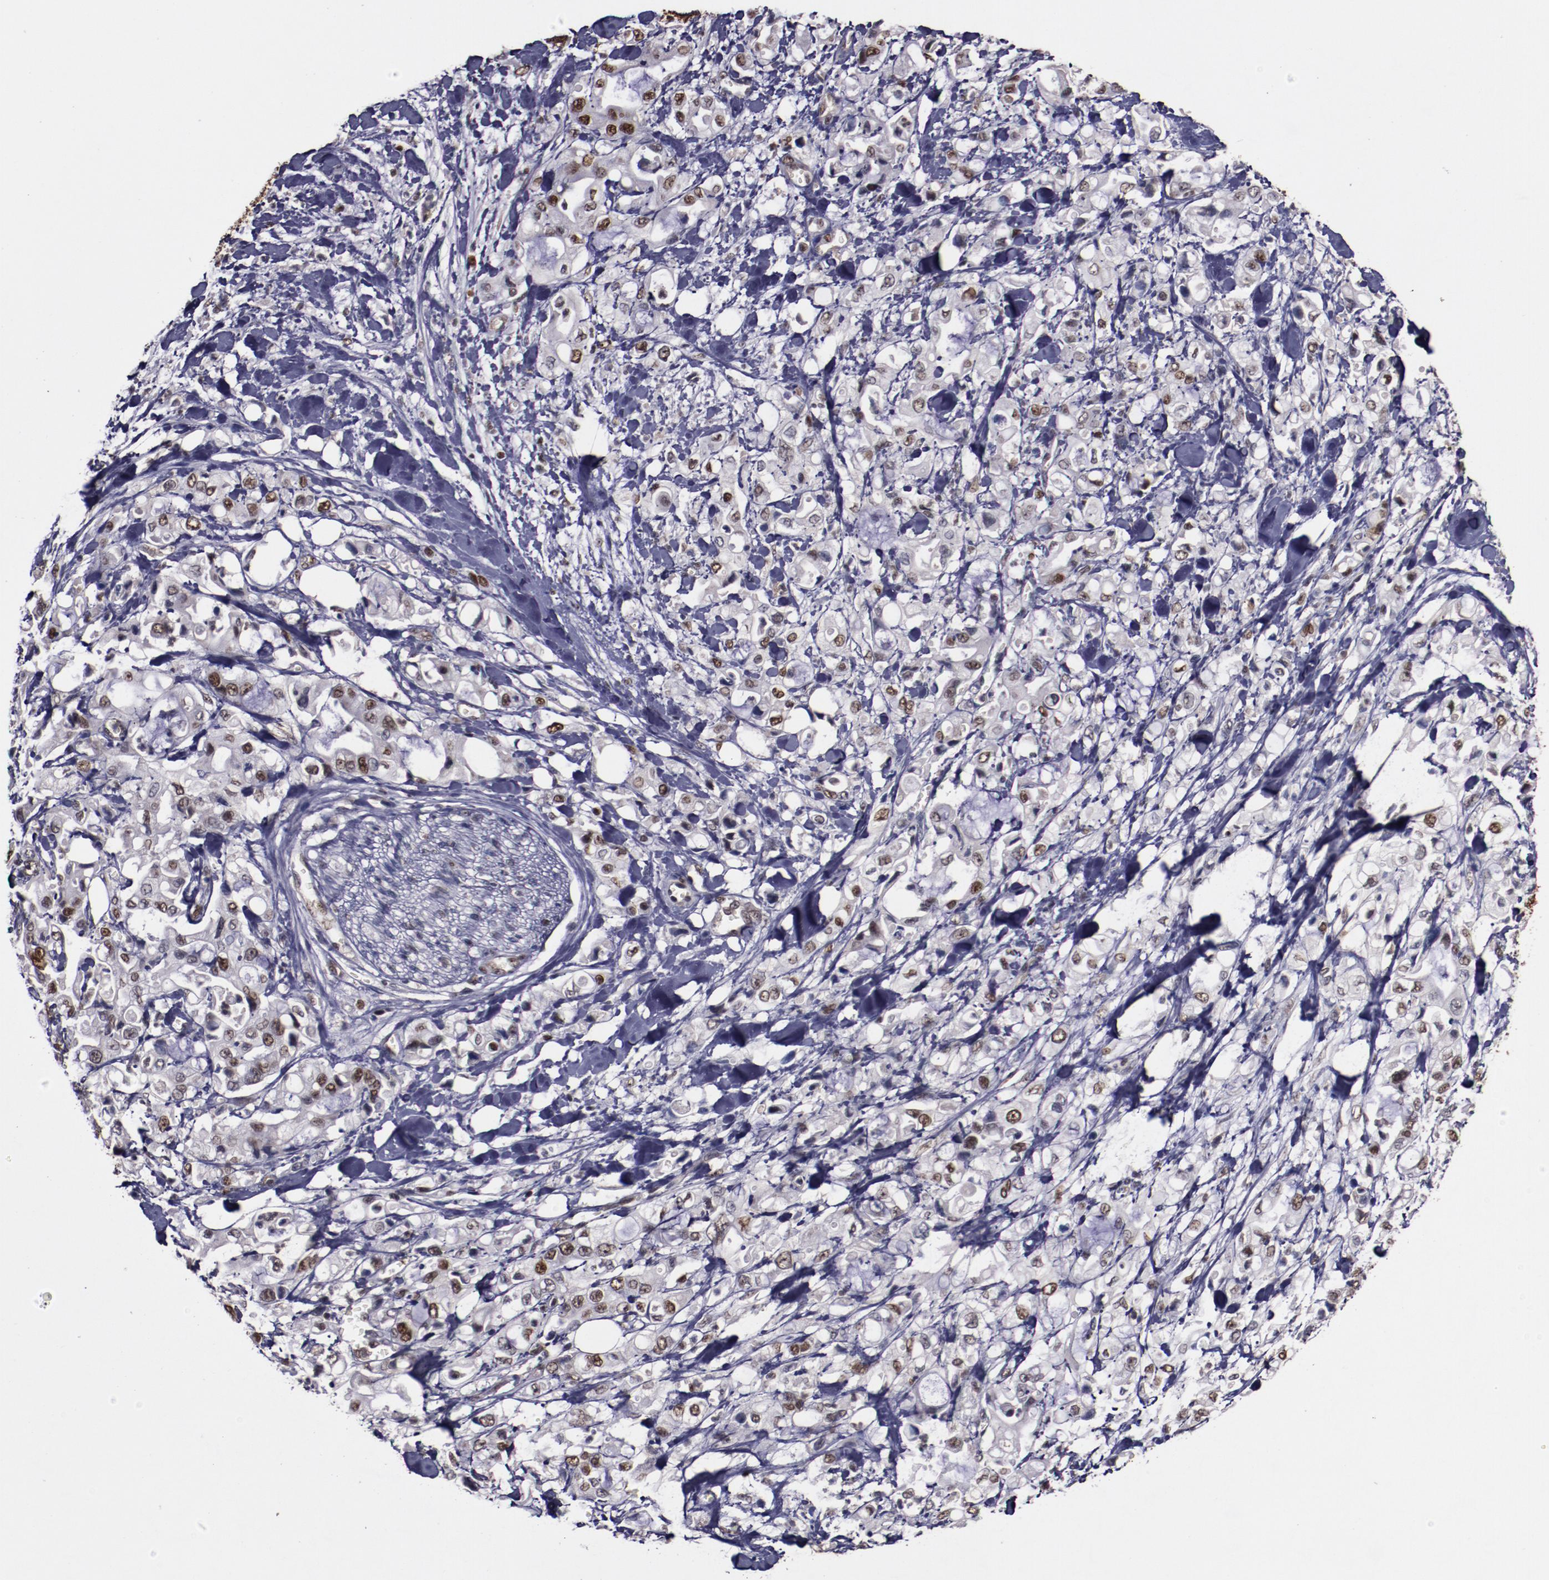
{"staining": {"intensity": "moderate", "quantity": "25%-75%", "location": "nuclear"}, "tissue": "pancreatic cancer", "cell_type": "Tumor cells", "image_type": "cancer", "snomed": [{"axis": "morphology", "description": "Adenocarcinoma, NOS"}, {"axis": "topography", "description": "Pancreas"}], "caption": "Immunohistochemical staining of human pancreatic cancer (adenocarcinoma) shows moderate nuclear protein expression in about 25%-75% of tumor cells. The staining was performed using DAB to visualize the protein expression in brown, while the nuclei were stained in blue with hematoxylin (Magnification: 20x).", "gene": "CHEK2", "patient": {"sex": "male", "age": 70}}